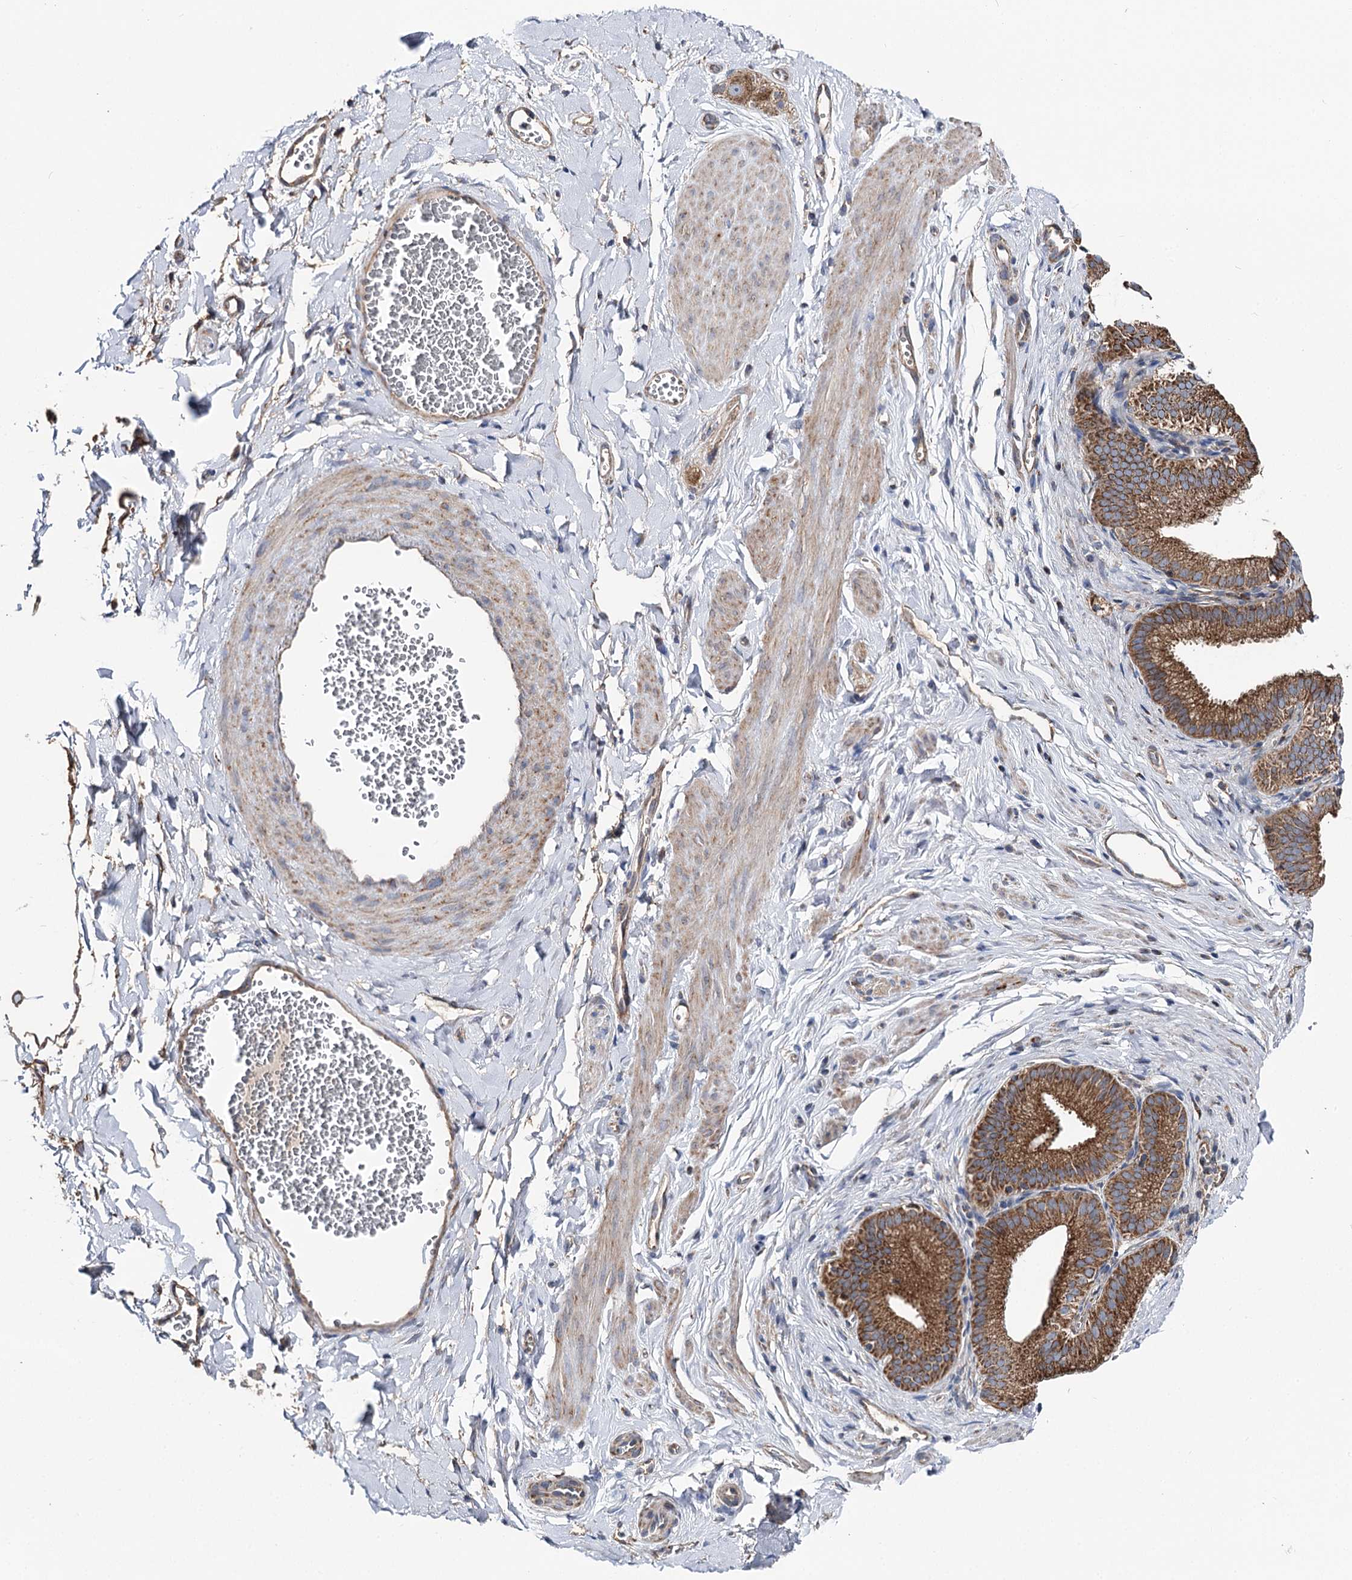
{"staining": {"intensity": "negative", "quantity": "none", "location": "none"}, "tissue": "adipose tissue", "cell_type": "Adipocytes", "image_type": "normal", "snomed": [{"axis": "morphology", "description": "Normal tissue, NOS"}, {"axis": "topography", "description": "Gallbladder"}, {"axis": "topography", "description": "Peripheral nerve tissue"}], "caption": "Immunohistochemistry of normal human adipose tissue exhibits no positivity in adipocytes. (DAB IHC, high magnification).", "gene": "MSANTD2", "patient": {"sex": "male", "age": 38}}